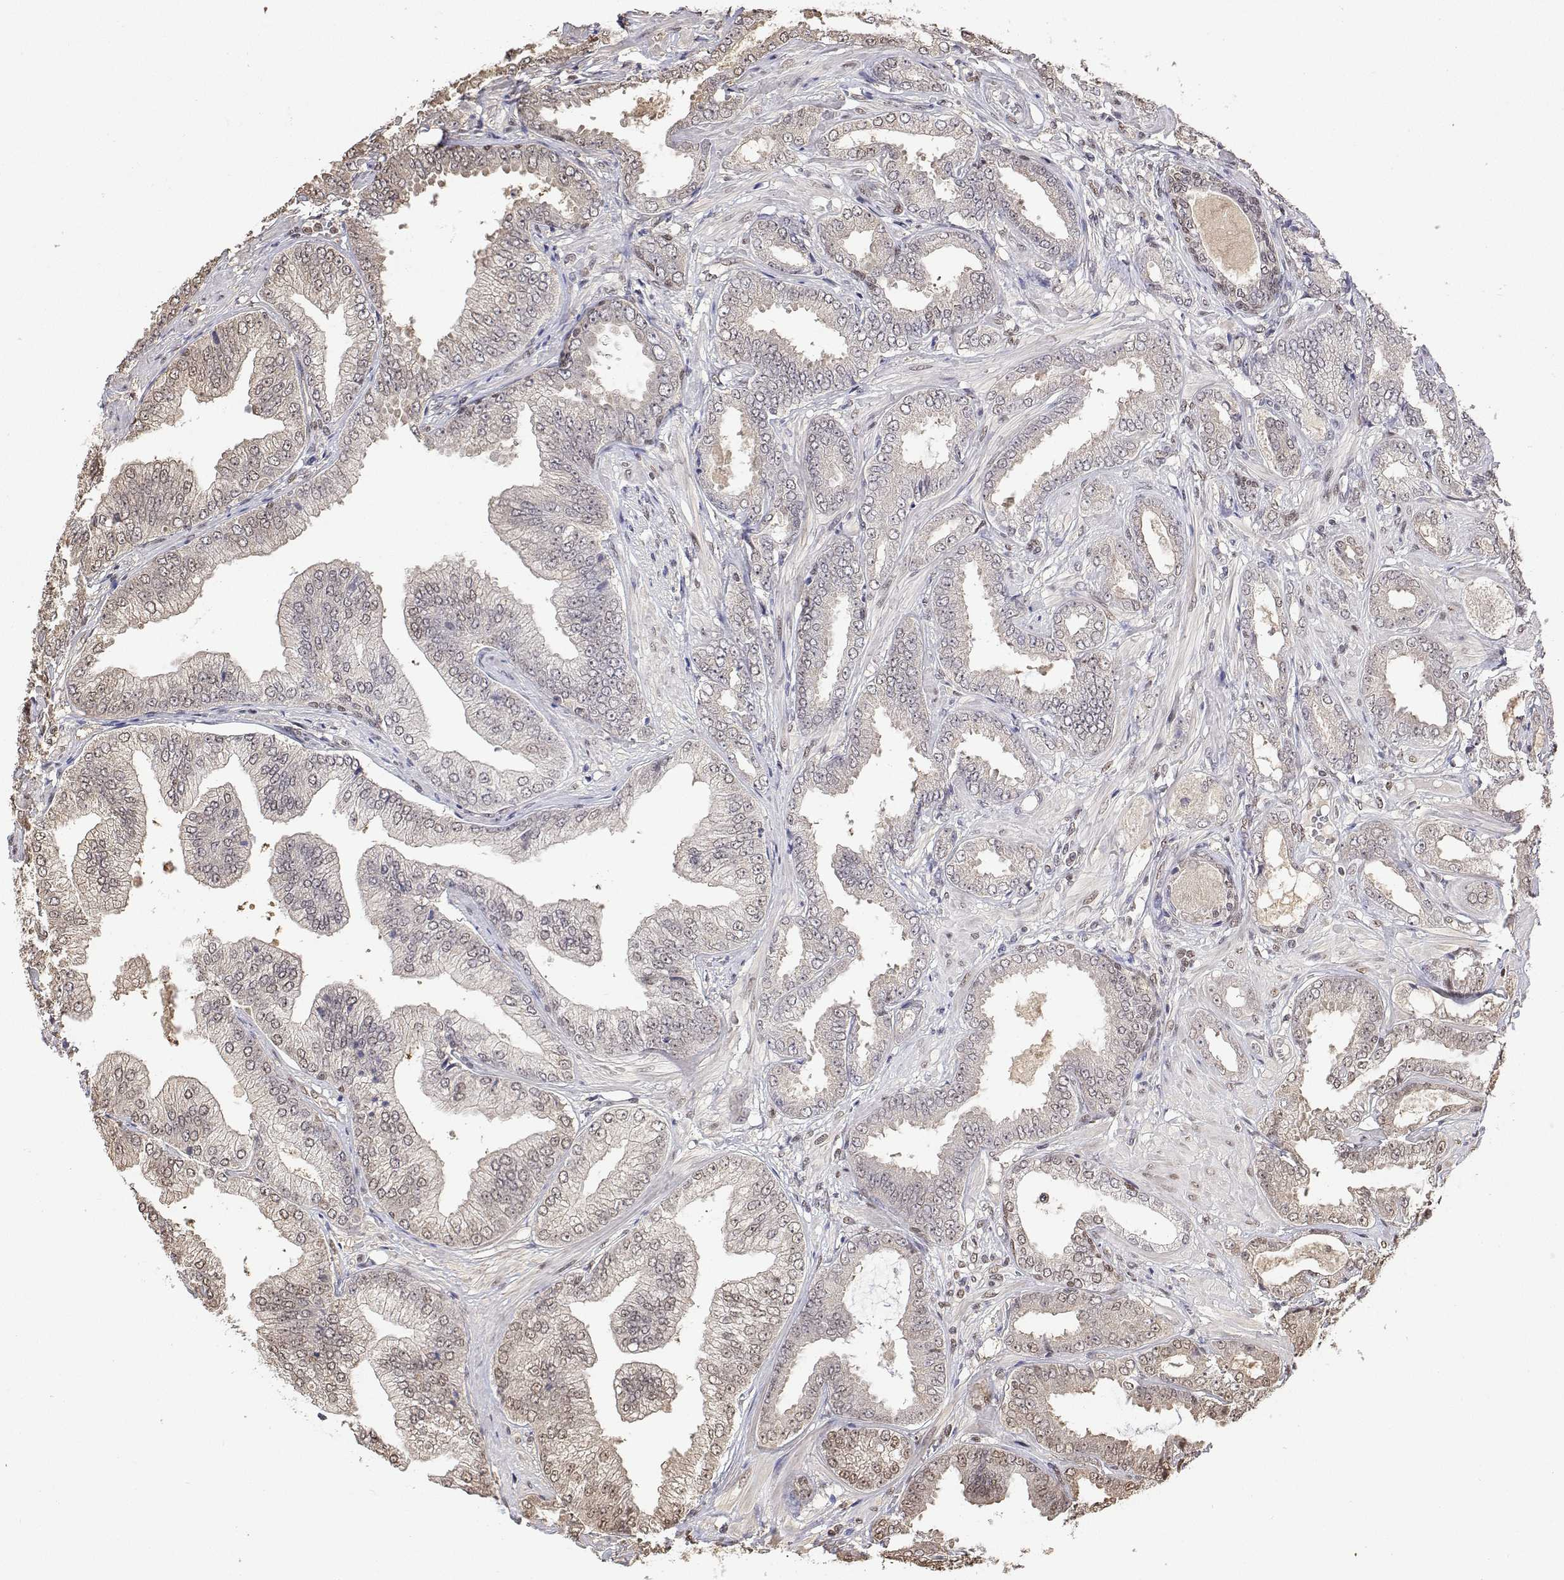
{"staining": {"intensity": "weak", "quantity": "<25%", "location": "cytoplasmic/membranous,nuclear"}, "tissue": "prostate cancer", "cell_type": "Tumor cells", "image_type": "cancer", "snomed": [{"axis": "morphology", "description": "Adenocarcinoma, Low grade"}, {"axis": "topography", "description": "Prostate"}], "caption": "Photomicrograph shows no significant protein positivity in tumor cells of prostate cancer (low-grade adenocarcinoma).", "gene": "TPI1", "patient": {"sex": "male", "age": 55}}